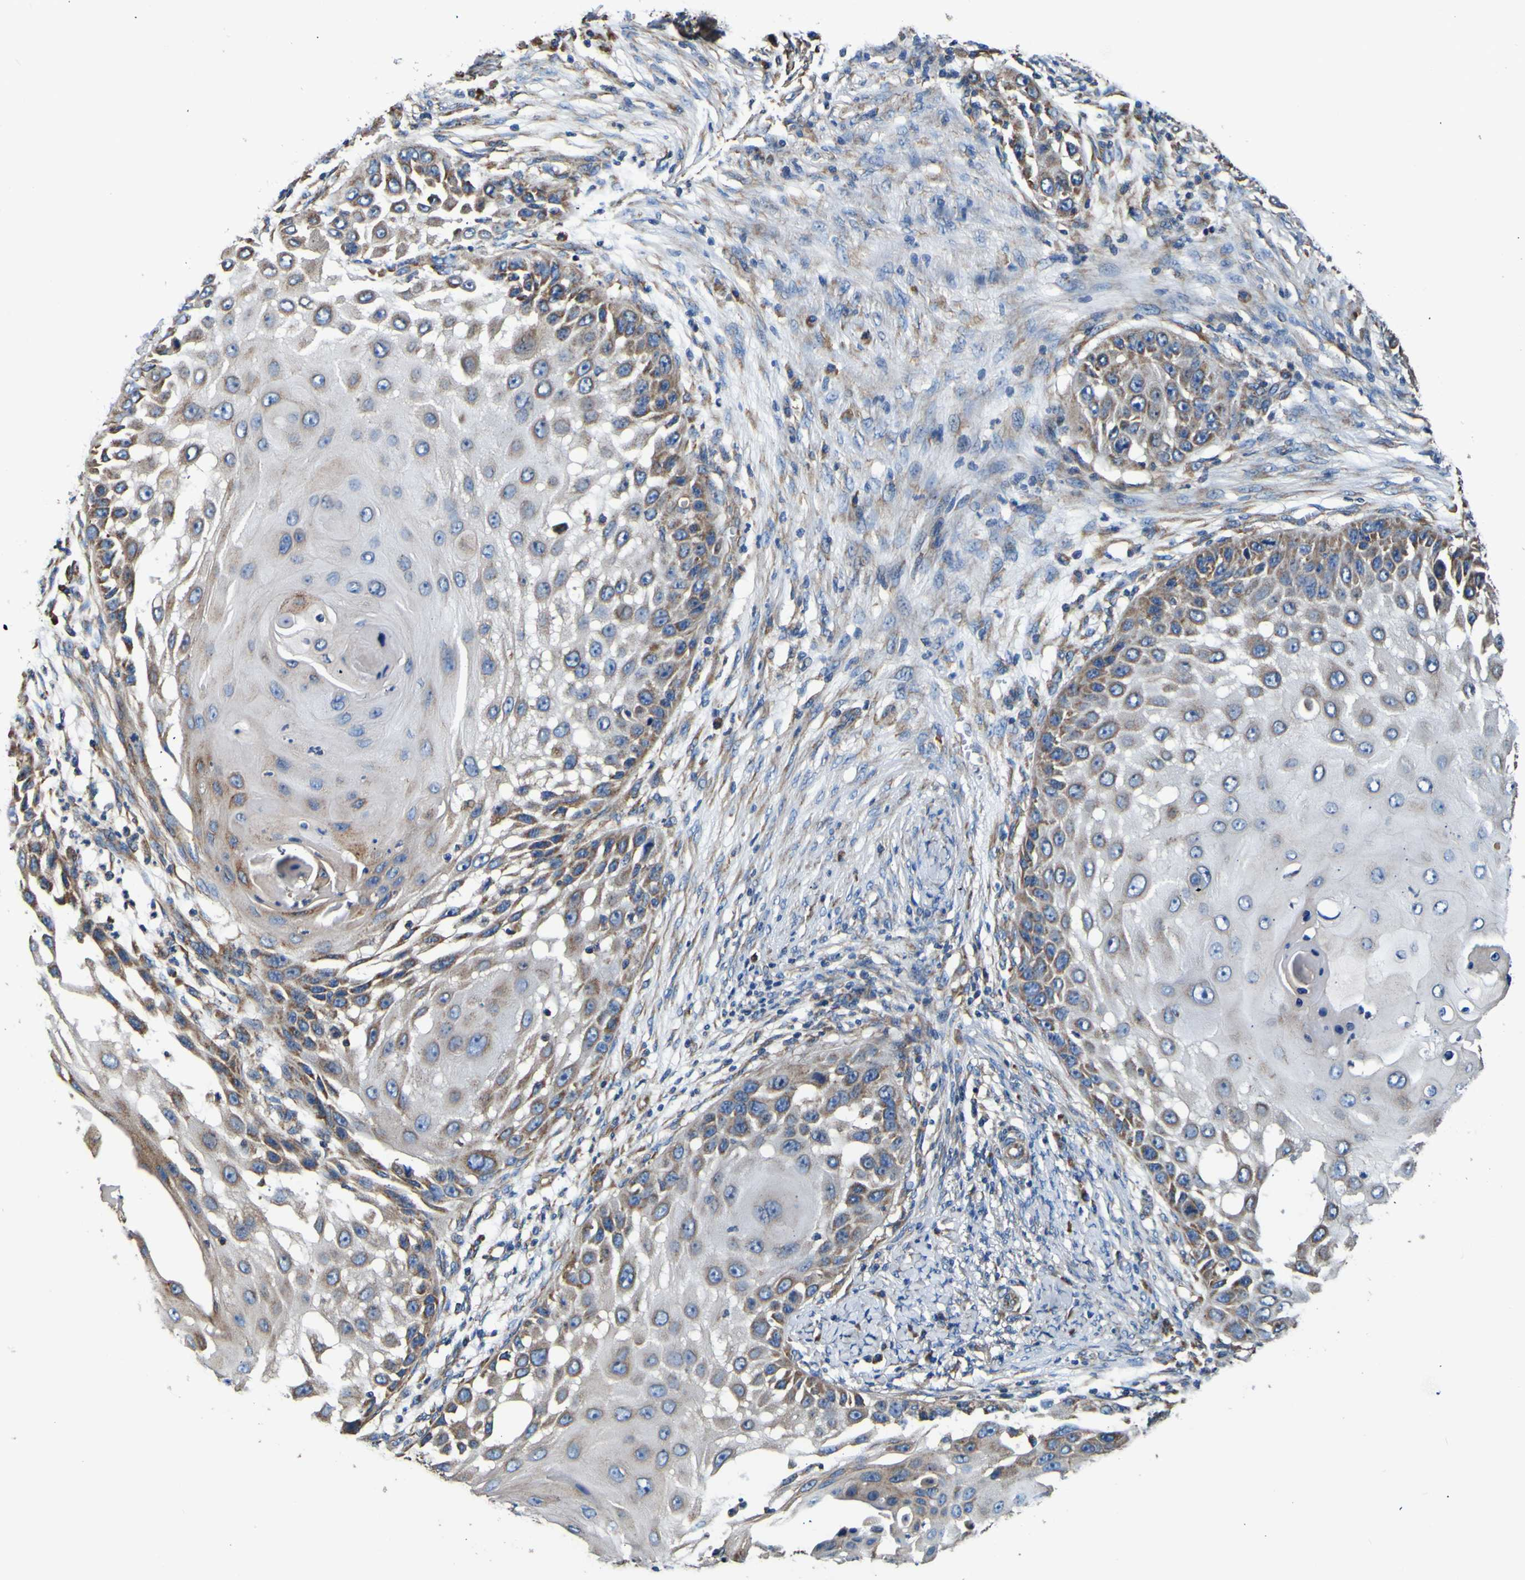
{"staining": {"intensity": "moderate", "quantity": "25%-75%", "location": "cytoplasmic/membranous"}, "tissue": "skin cancer", "cell_type": "Tumor cells", "image_type": "cancer", "snomed": [{"axis": "morphology", "description": "Squamous cell carcinoma, NOS"}, {"axis": "topography", "description": "Skin"}], "caption": "The immunohistochemical stain shows moderate cytoplasmic/membranous staining in tumor cells of skin squamous cell carcinoma tissue.", "gene": "INPP5A", "patient": {"sex": "female", "age": 44}}